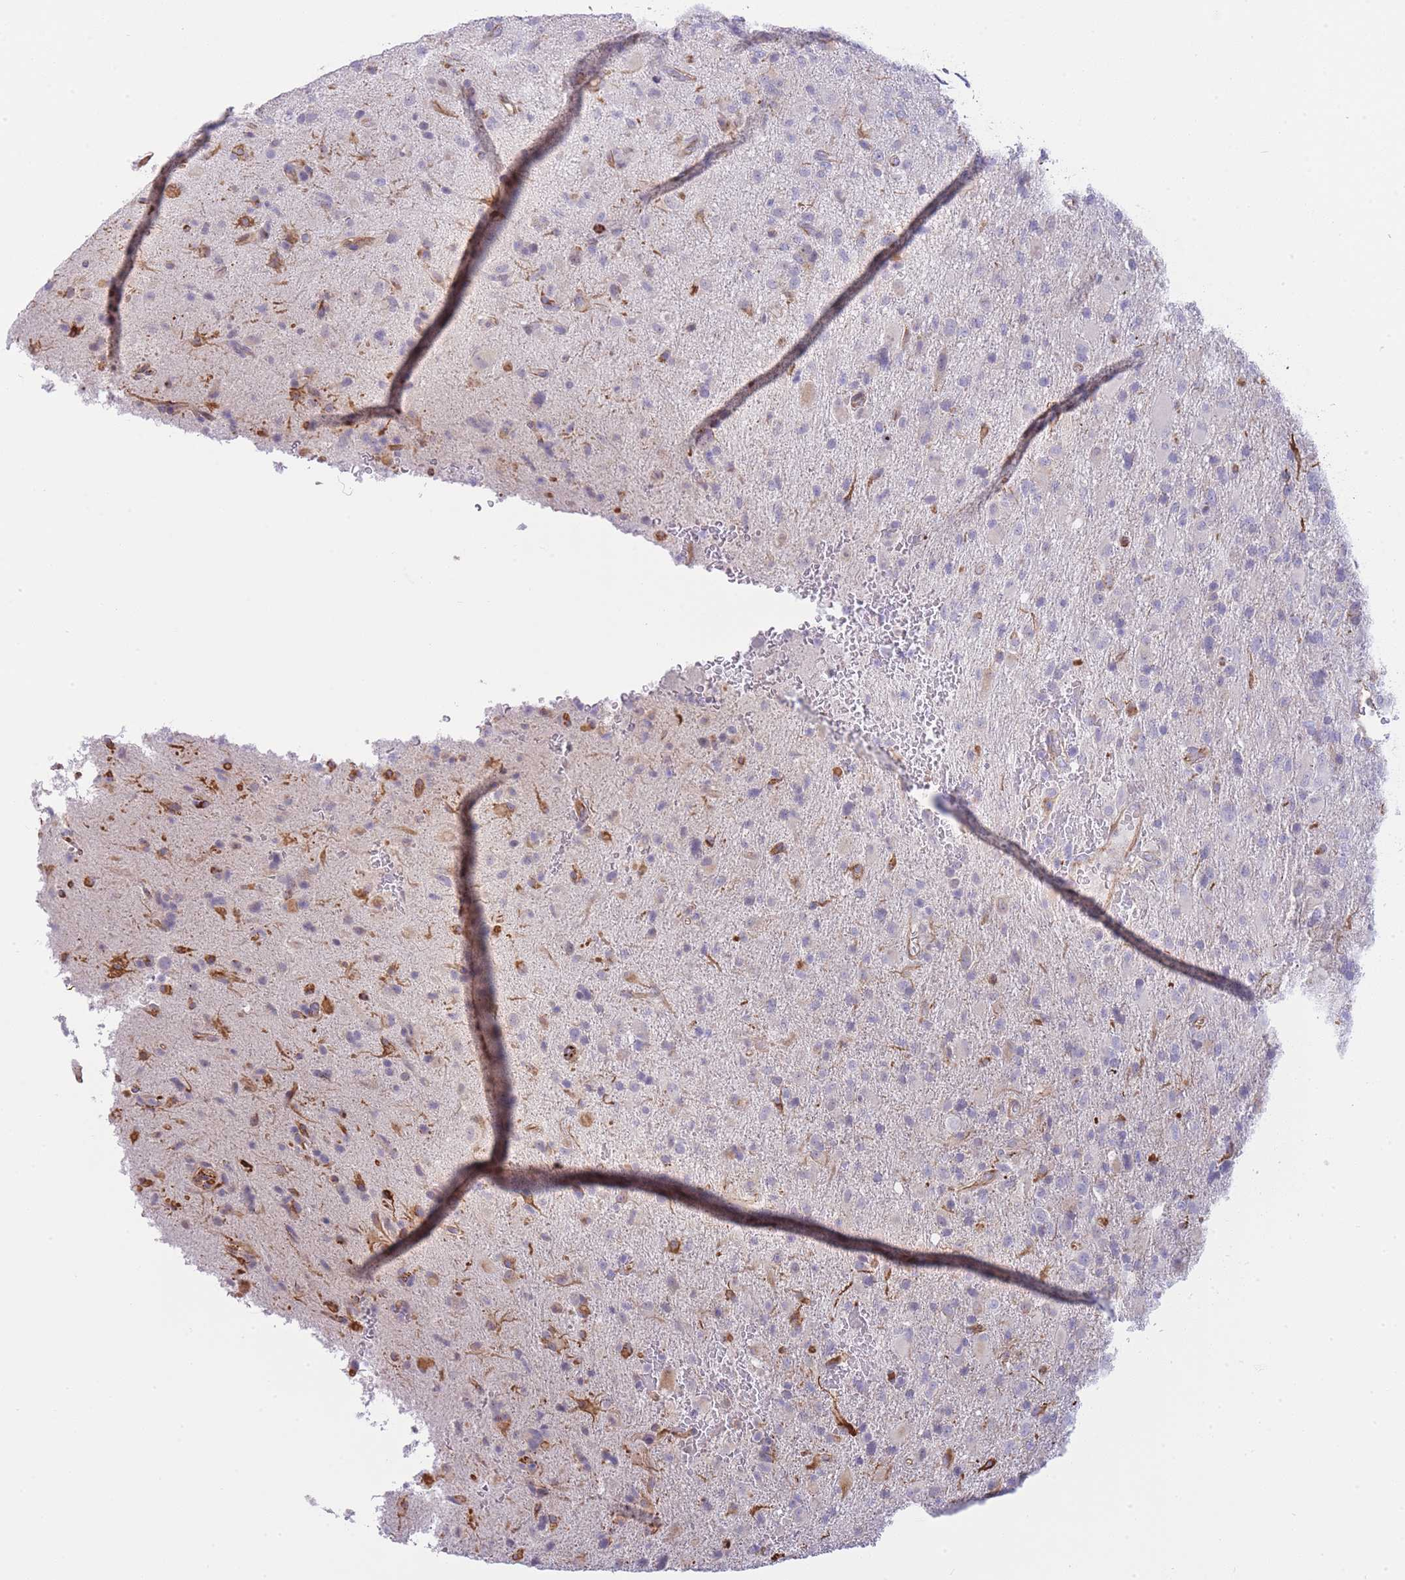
{"staining": {"intensity": "negative", "quantity": "none", "location": "none"}, "tissue": "glioma", "cell_type": "Tumor cells", "image_type": "cancer", "snomed": [{"axis": "morphology", "description": "Glioma, malignant, Low grade"}, {"axis": "topography", "description": "Brain"}], "caption": "The image shows no significant staining in tumor cells of low-grade glioma (malignant). (DAB IHC, high magnification).", "gene": "ECPAS", "patient": {"sex": "male", "age": 65}}